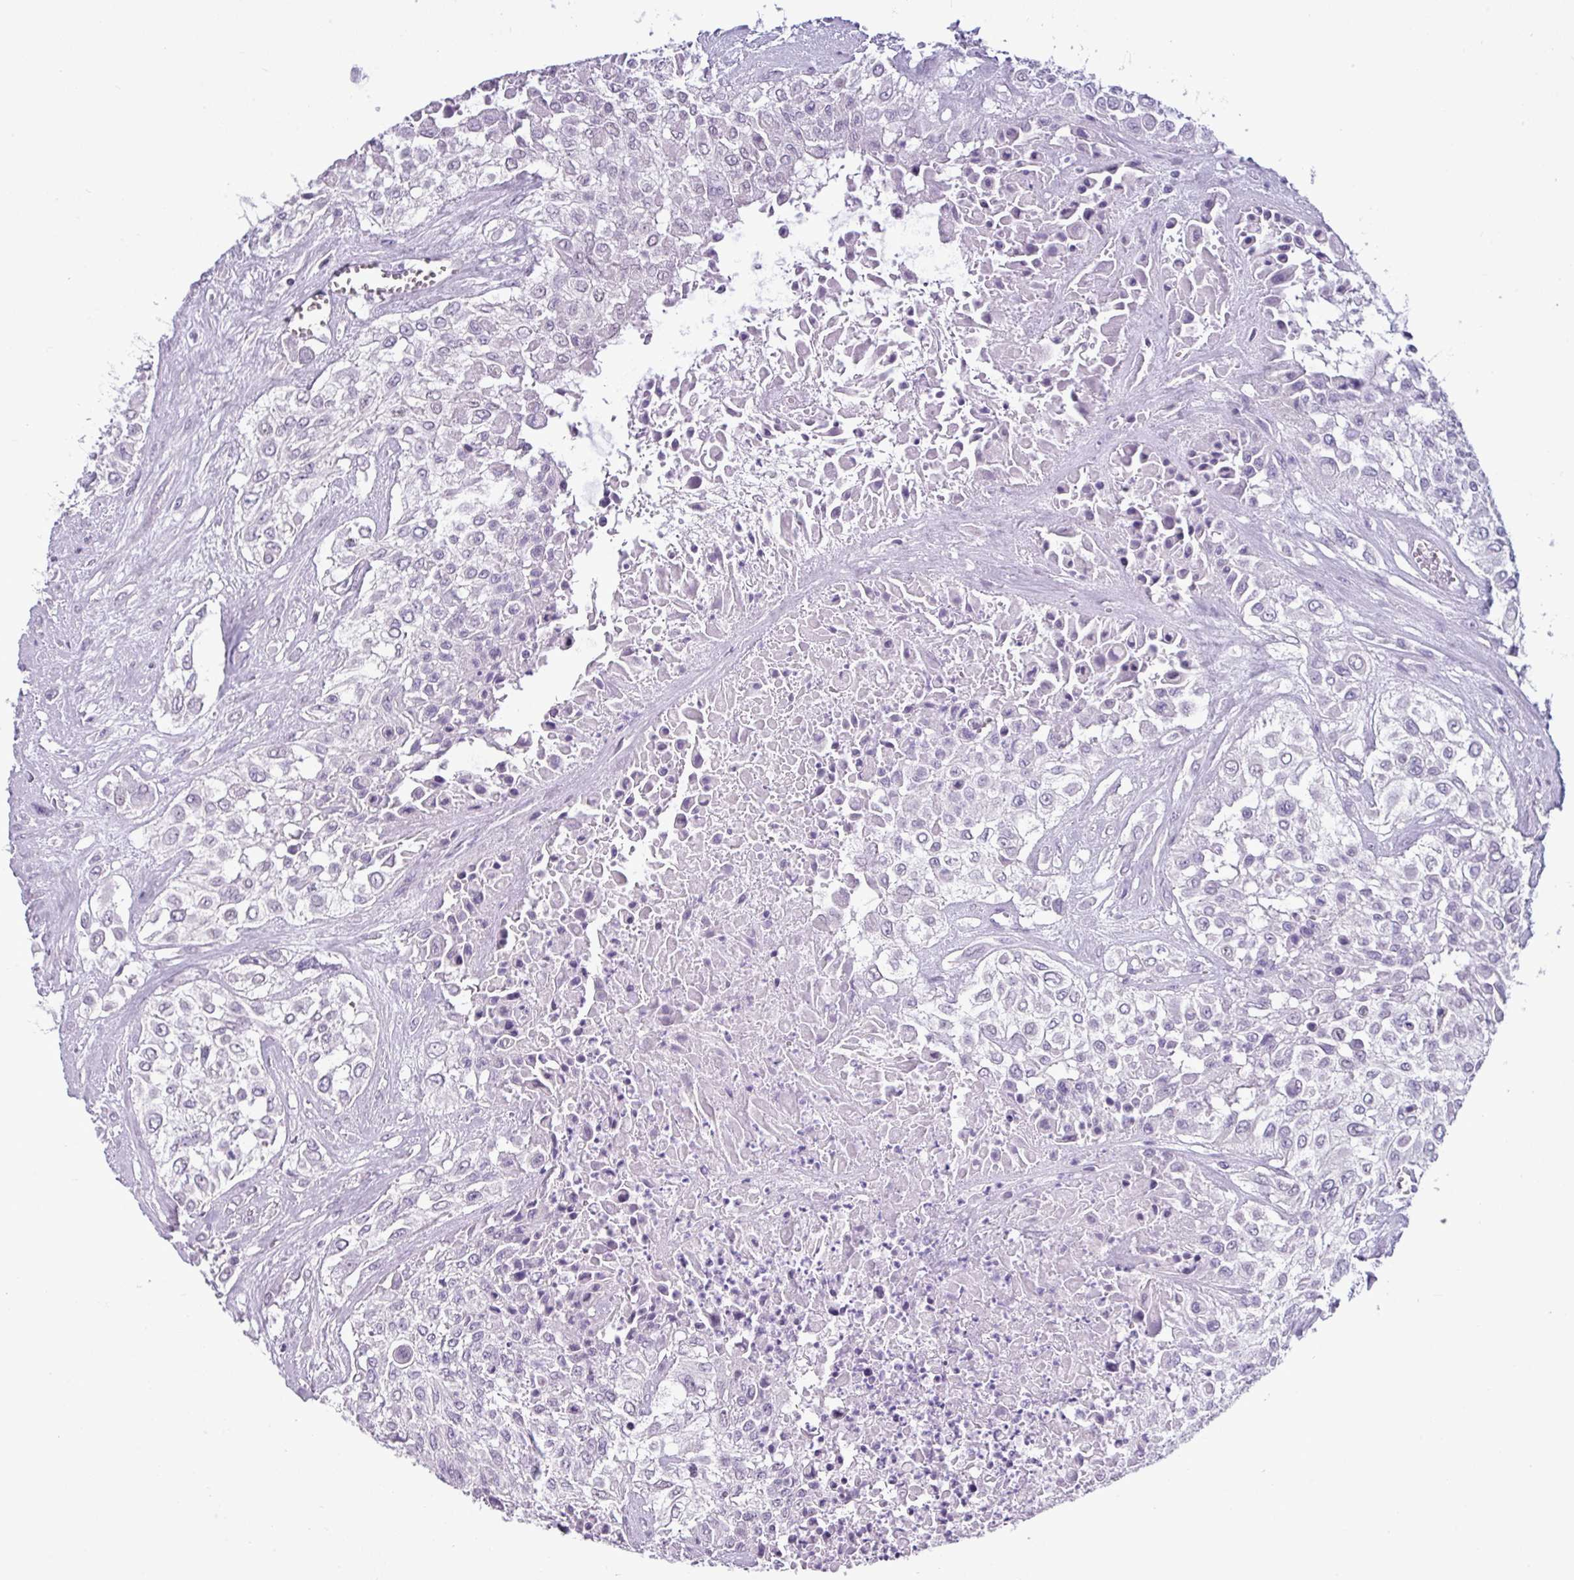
{"staining": {"intensity": "negative", "quantity": "none", "location": "none"}, "tissue": "urothelial cancer", "cell_type": "Tumor cells", "image_type": "cancer", "snomed": [{"axis": "morphology", "description": "Urothelial carcinoma, High grade"}, {"axis": "topography", "description": "Urinary bladder"}], "caption": "Tumor cells show no significant expression in high-grade urothelial carcinoma.", "gene": "SRGAP1", "patient": {"sex": "male", "age": 67}}